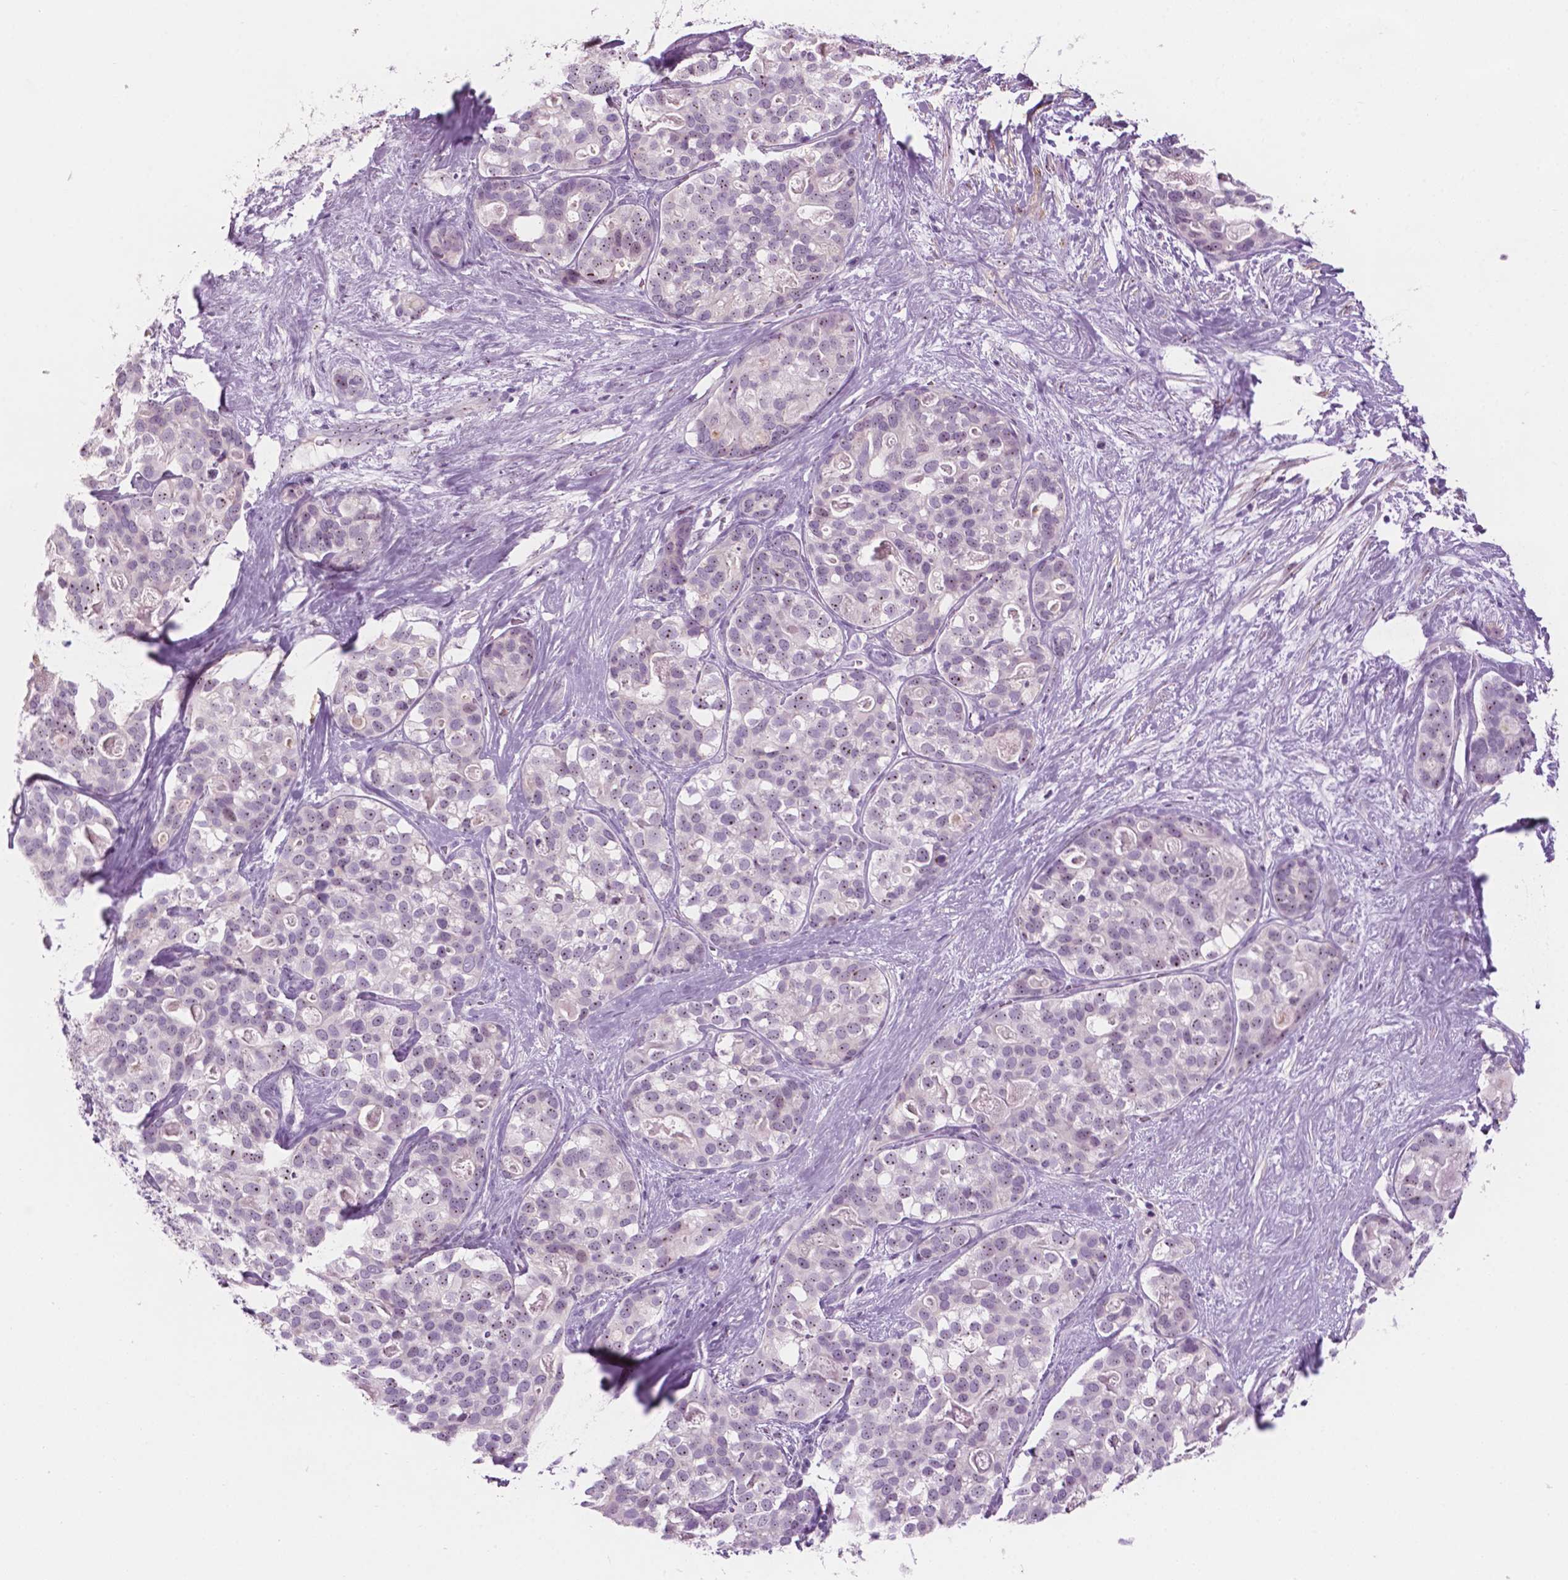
{"staining": {"intensity": "negative", "quantity": "none", "location": "none"}, "tissue": "liver cancer", "cell_type": "Tumor cells", "image_type": "cancer", "snomed": [{"axis": "morphology", "description": "Cholangiocarcinoma"}, {"axis": "topography", "description": "Liver"}], "caption": "This image is of liver cancer stained with IHC to label a protein in brown with the nuclei are counter-stained blue. There is no positivity in tumor cells.", "gene": "ZNF853", "patient": {"sex": "male", "age": 56}}